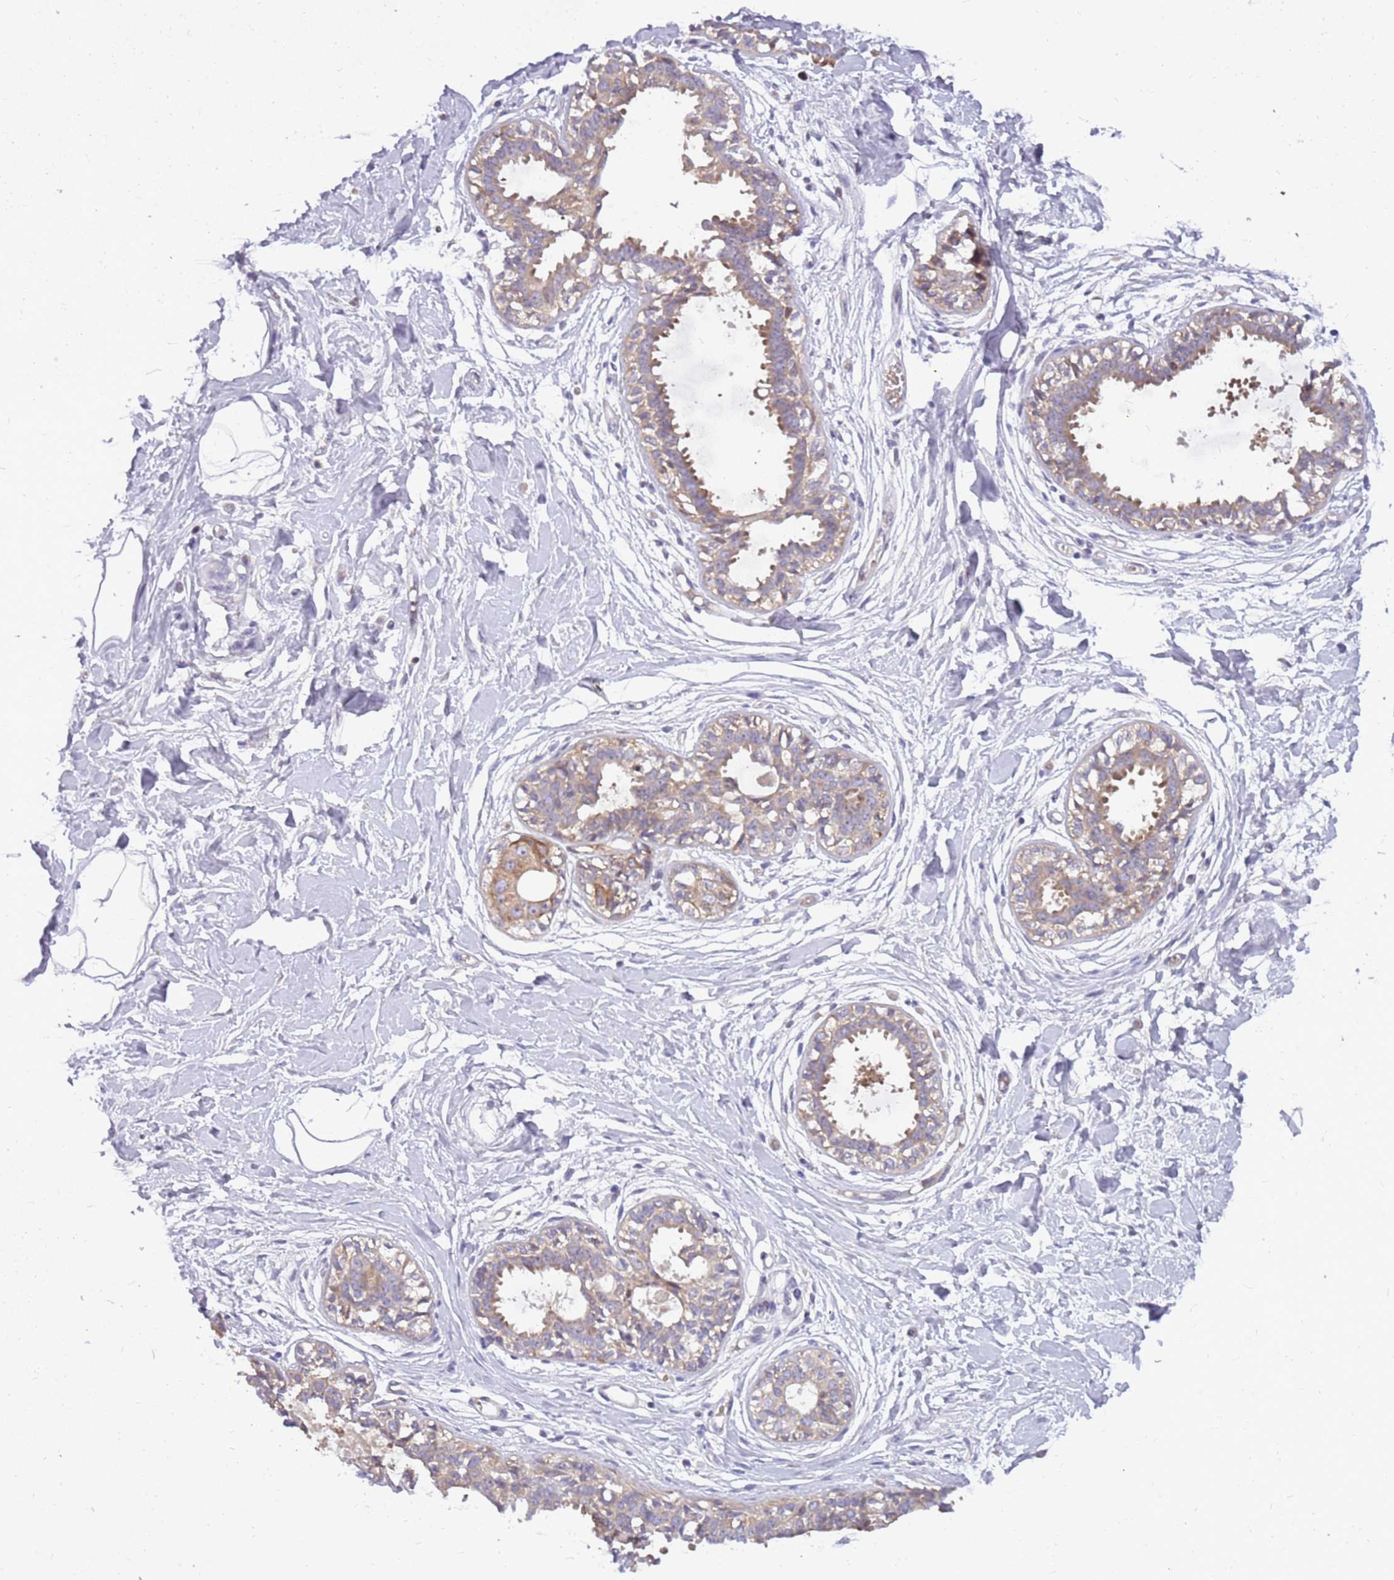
{"staining": {"intensity": "negative", "quantity": "none", "location": "none"}, "tissue": "breast", "cell_type": "Adipocytes", "image_type": "normal", "snomed": [{"axis": "morphology", "description": "Normal tissue, NOS"}, {"axis": "topography", "description": "Breast"}], "caption": "Immunohistochemistry histopathology image of benign breast: breast stained with DAB (3,3'-diaminobenzidine) reveals no significant protein positivity in adipocytes. The staining is performed using DAB brown chromogen with nuclei counter-stained in using hematoxylin.", "gene": "ARHGEF35", "patient": {"sex": "female", "age": 45}}